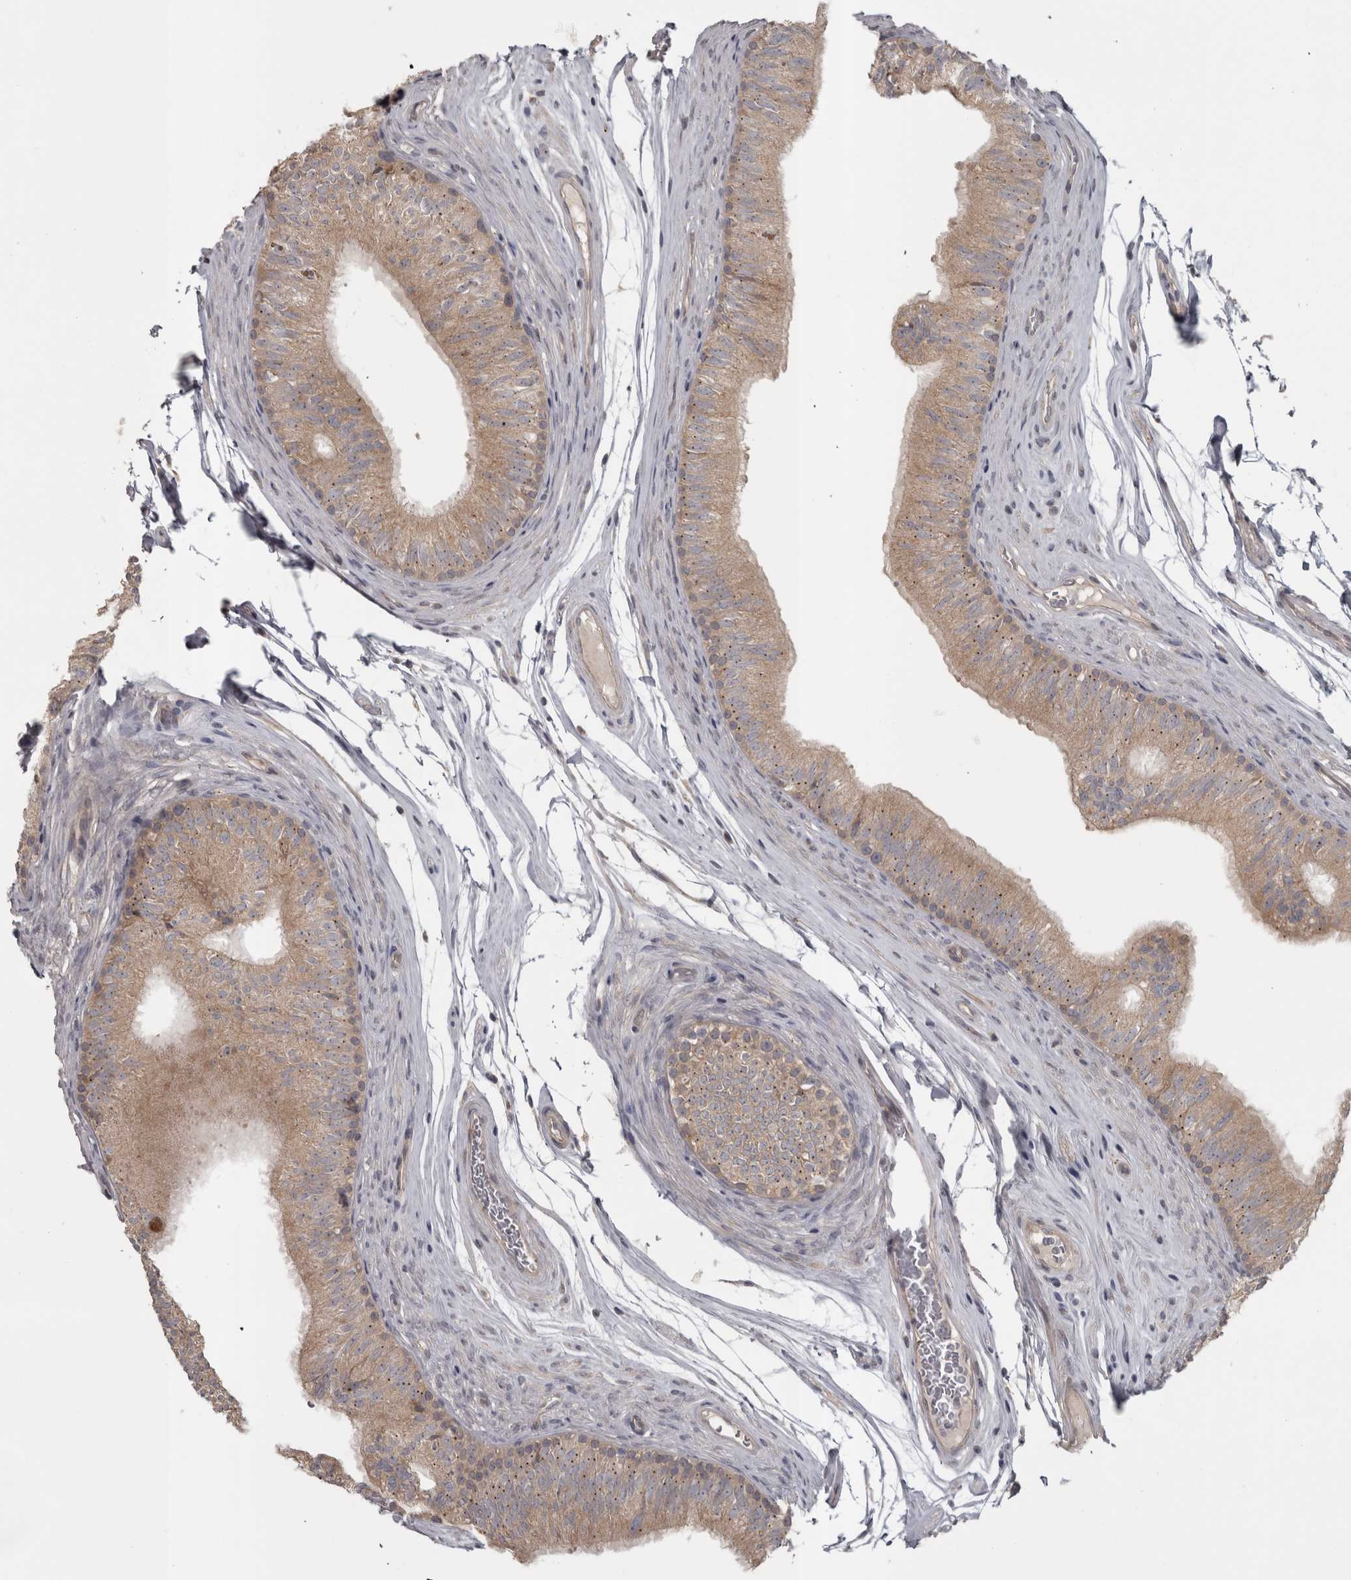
{"staining": {"intensity": "moderate", "quantity": "25%-75%", "location": "cytoplasmic/membranous"}, "tissue": "epididymis", "cell_type": "Glandular cells", "image_type": "normal", "snomed": [{"axis": "morphology", "description": "Normal tissue, NOS"}, {"axis": "topography", "description": "Epididymis"}], "caption": "Brown immunohistochemical staining in benign human epididymis demonstrates moderate cytoplasmic/membranous positivity in about 25%-75% of glandular cells.", "gene": "SLCO5A1", "patient": {"sex": "male", "age": 36}}